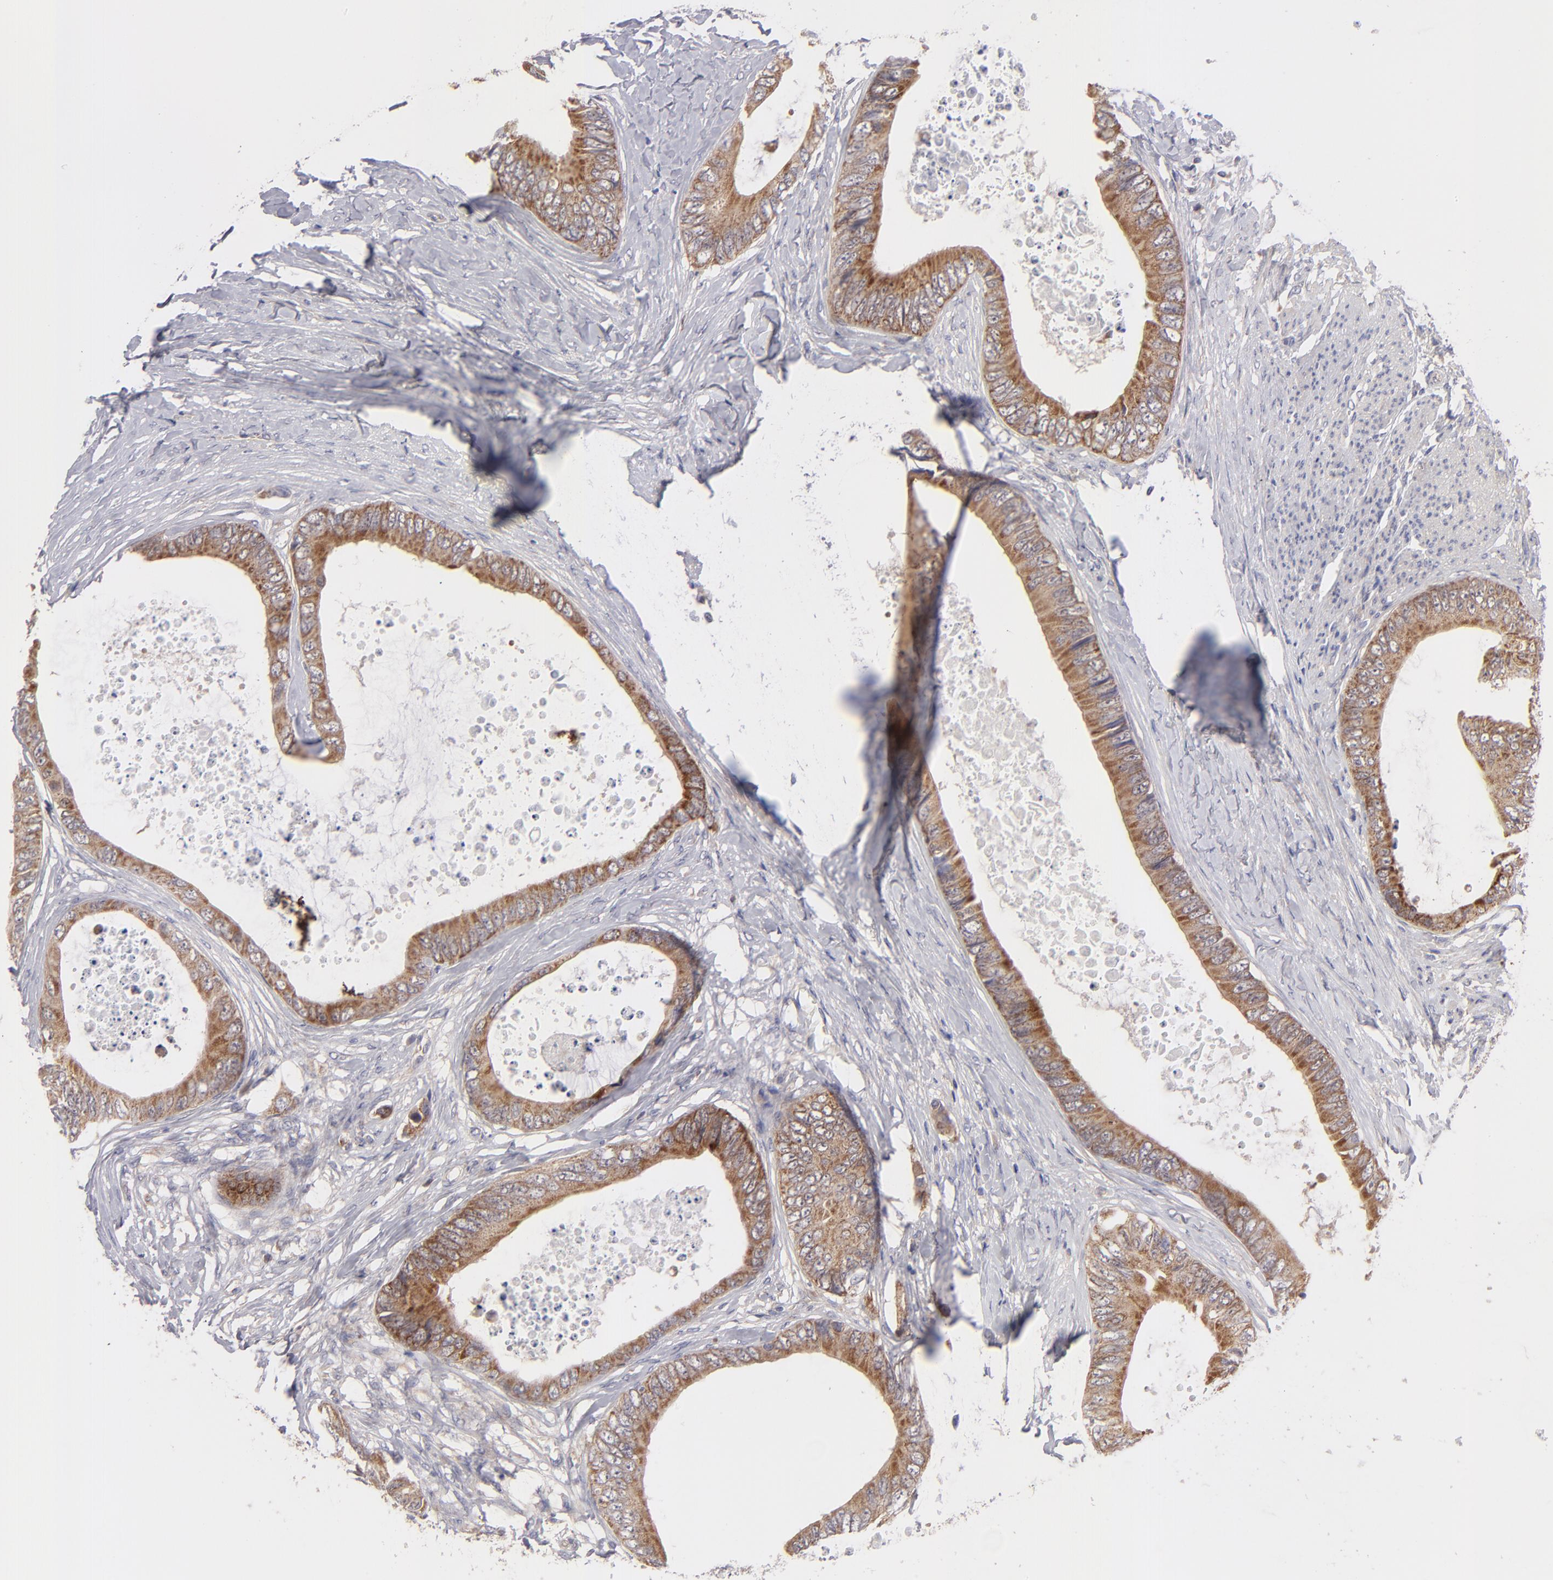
{"staining": {"intensity": "moderate", "quantity": ">75%", "location": "cytoplasmic/membranous"}, "tissue": "colorectal cancer", "cell_type": "Tumor cells", "image_type": "cancer", "snomed": [{"axis": "morphology", "description": "Normal tissue, NOS"}, {"axis": "morphology", "description": "Adenocarcinoma, NOS"}, {"axis": "topography", "description": "Rectum"}, {"axis": "topography", "description": "Peripheral nerve tissue"}], "caption": "Adenocarcinoma (colorectal) stained with a protein marker displays moderate staining in tumor cells.", "gene": "HCCS", "patient": {"sex": "female", "age": 77}}